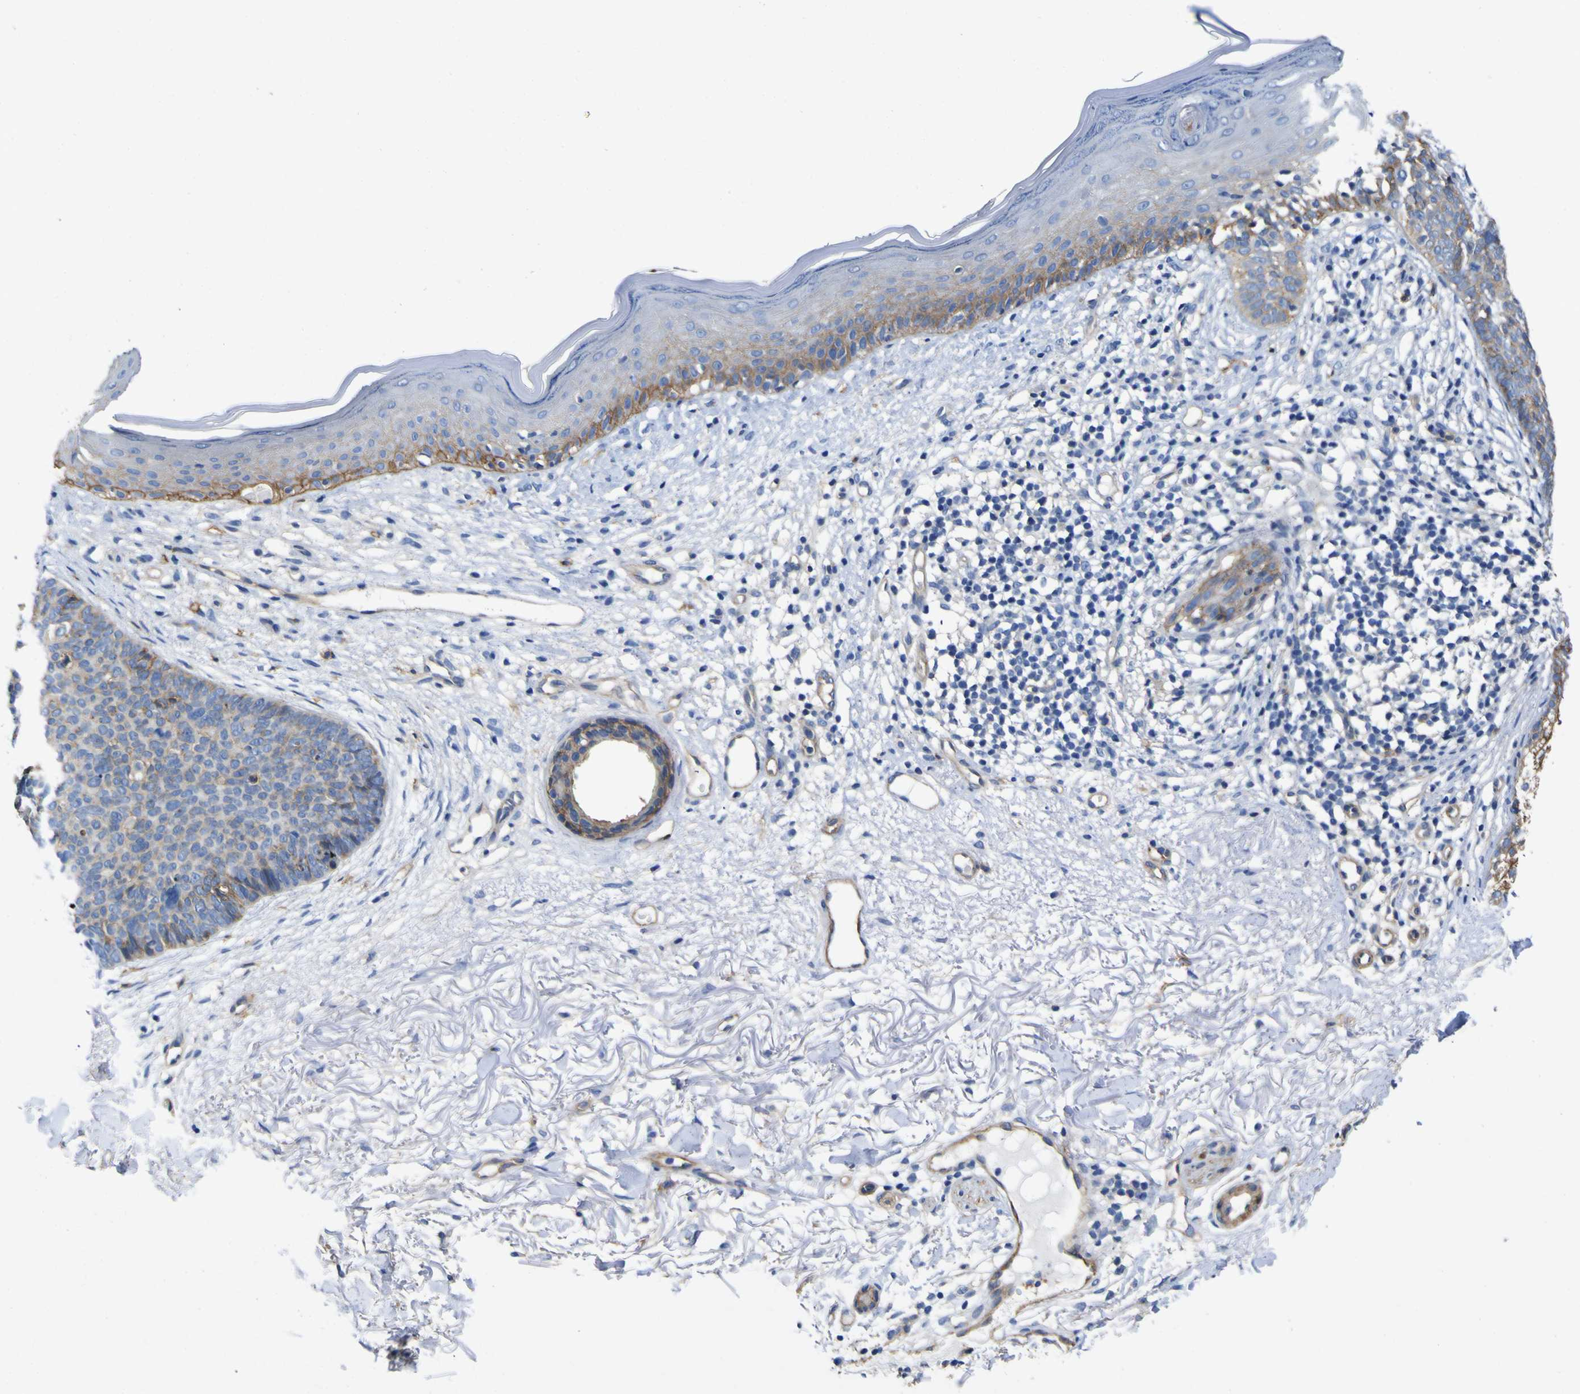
{"staining": {"intensity": "weak", "quantity": "25%-75%", "location": "cytoplasmic/membranous"}, "tissue": "skin cancer", "cell_type": "Tumor cells", "image_type": "cancer", "snomed": [{"axis": "morphology", "description": "Basal cell carcinoma"}, {"axis": "topography", "description": "Skin"}], "caption": "Weak cytoplasmic/membranous positivity is present in approximately 25%-75% of tumor cells in skin cancer. (DAB IHC with brightfield microscopy, high magnification).", "gene": "CD151", "patient": {"sex": "female", "age": 70}}